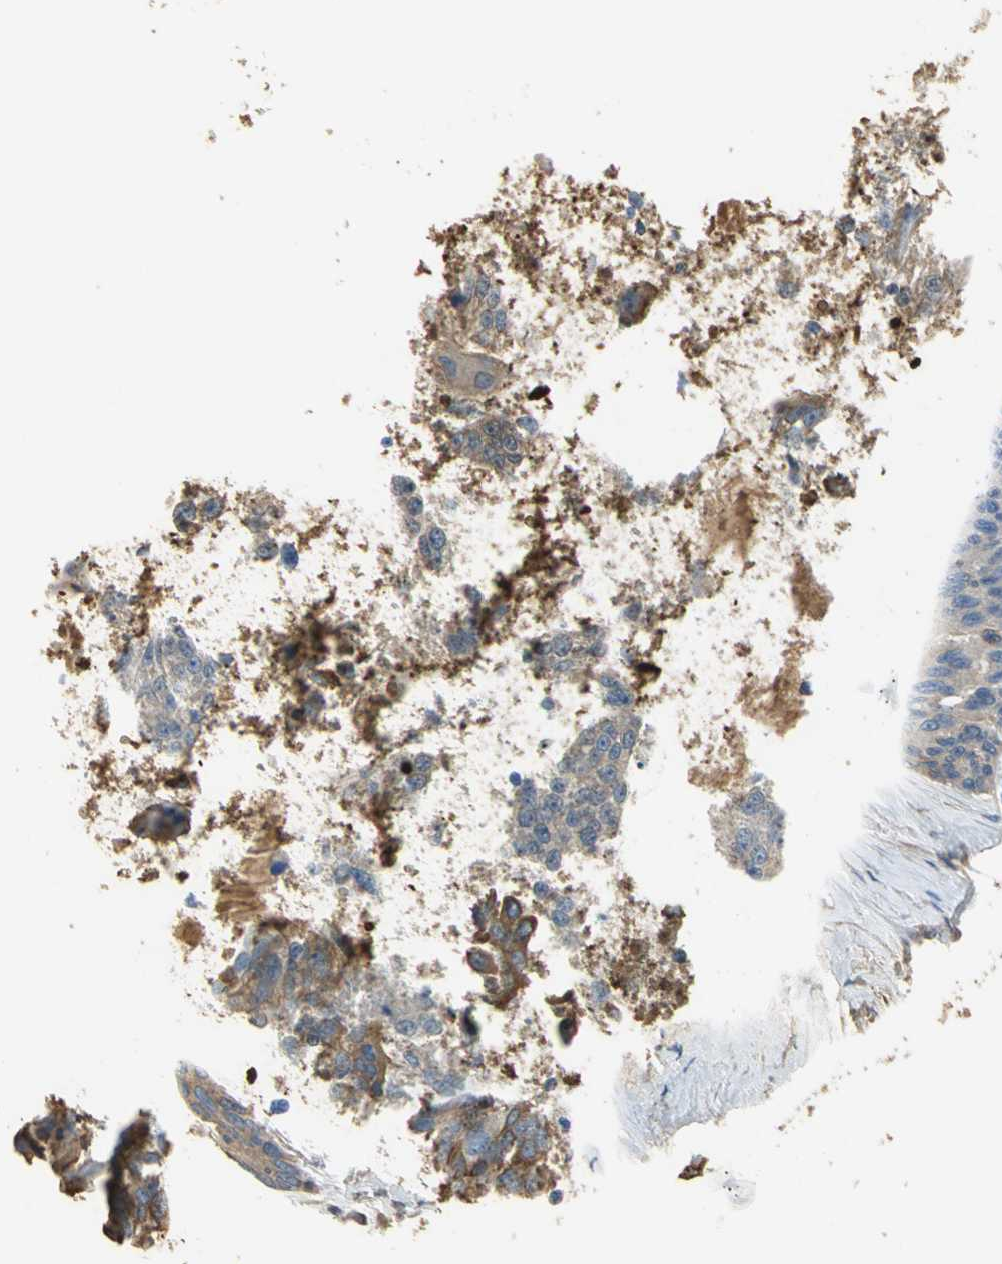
{"staining": {"intensity": "moderate", "quantity": "<25%", "location": "cytoplasmic/membranous"}, "tissue": "ovarian cancer", "cell_type": "Tumor cells", "image_type": "cancer", "snomed": [{"axis": "morphology", "description": "Carcinoma, endometroid"}, {"axis": "topography", "description": "Ovary"}], "caption": "Ovarian cancer (endometroid carcinoma) stained with DAB immunohistochemistry reveals low levels of moderate cytoplasmic/membranous expression in about <25% of tumor cells.", "gene": "TREM1", "patient": {"sex": "female", "age": 60}}